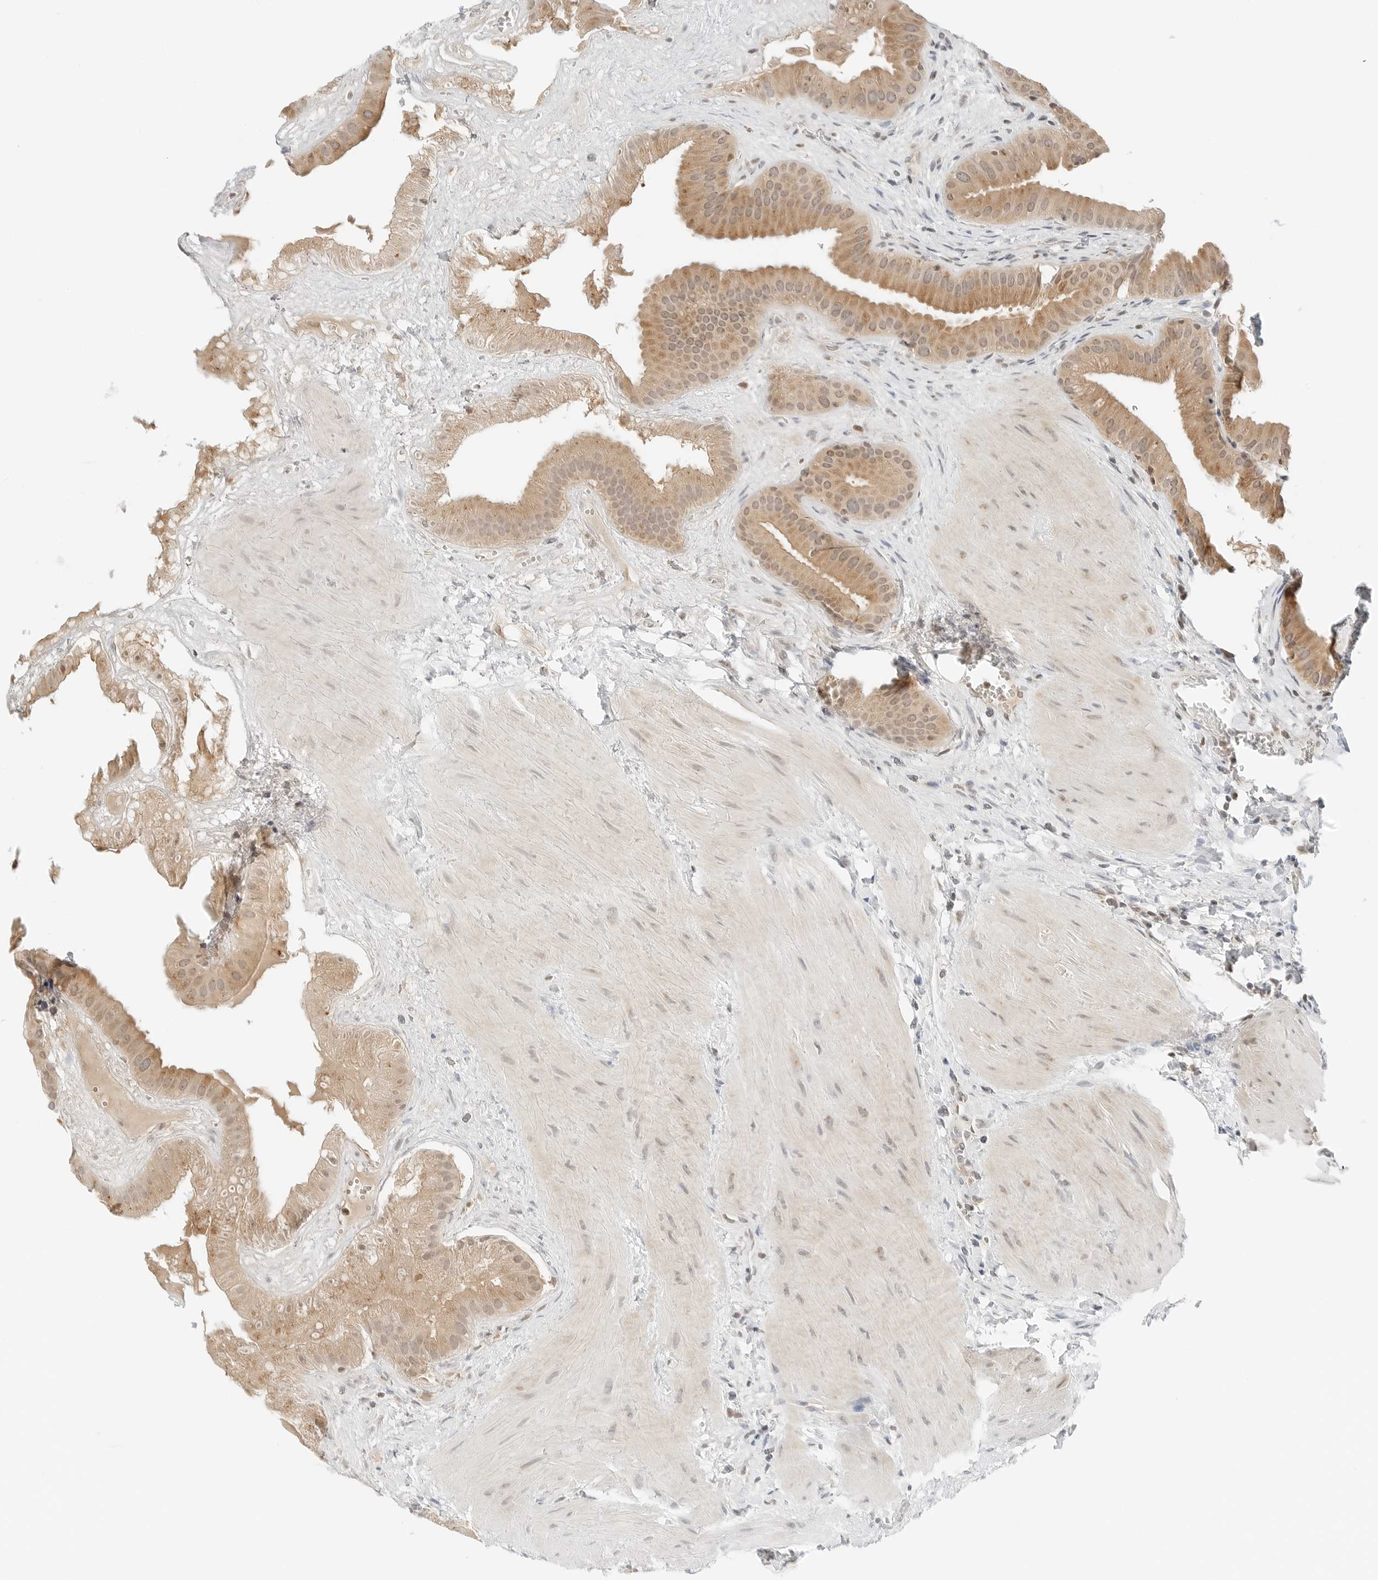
{"staining": {"intensity": "moderate", "quantity": ">75%", "location": "cytoplasmic/membranous"}, "tissue": "gallbladder", "cell_type": "Glandular cells", "image_type": "normal", "snomed": [{"axis": "morphology", "description": "Normal tissue, NOS"}, {"axis": "topography", "description": "Gallbladder"}], "caption": "A photomicrograph of human gallbladder stained for a protein displays moderate cytoplasmic/membranous brown staining in glandular cells.", "gene": "IQCC", "patient": {"sex": "male", "age": 55}}